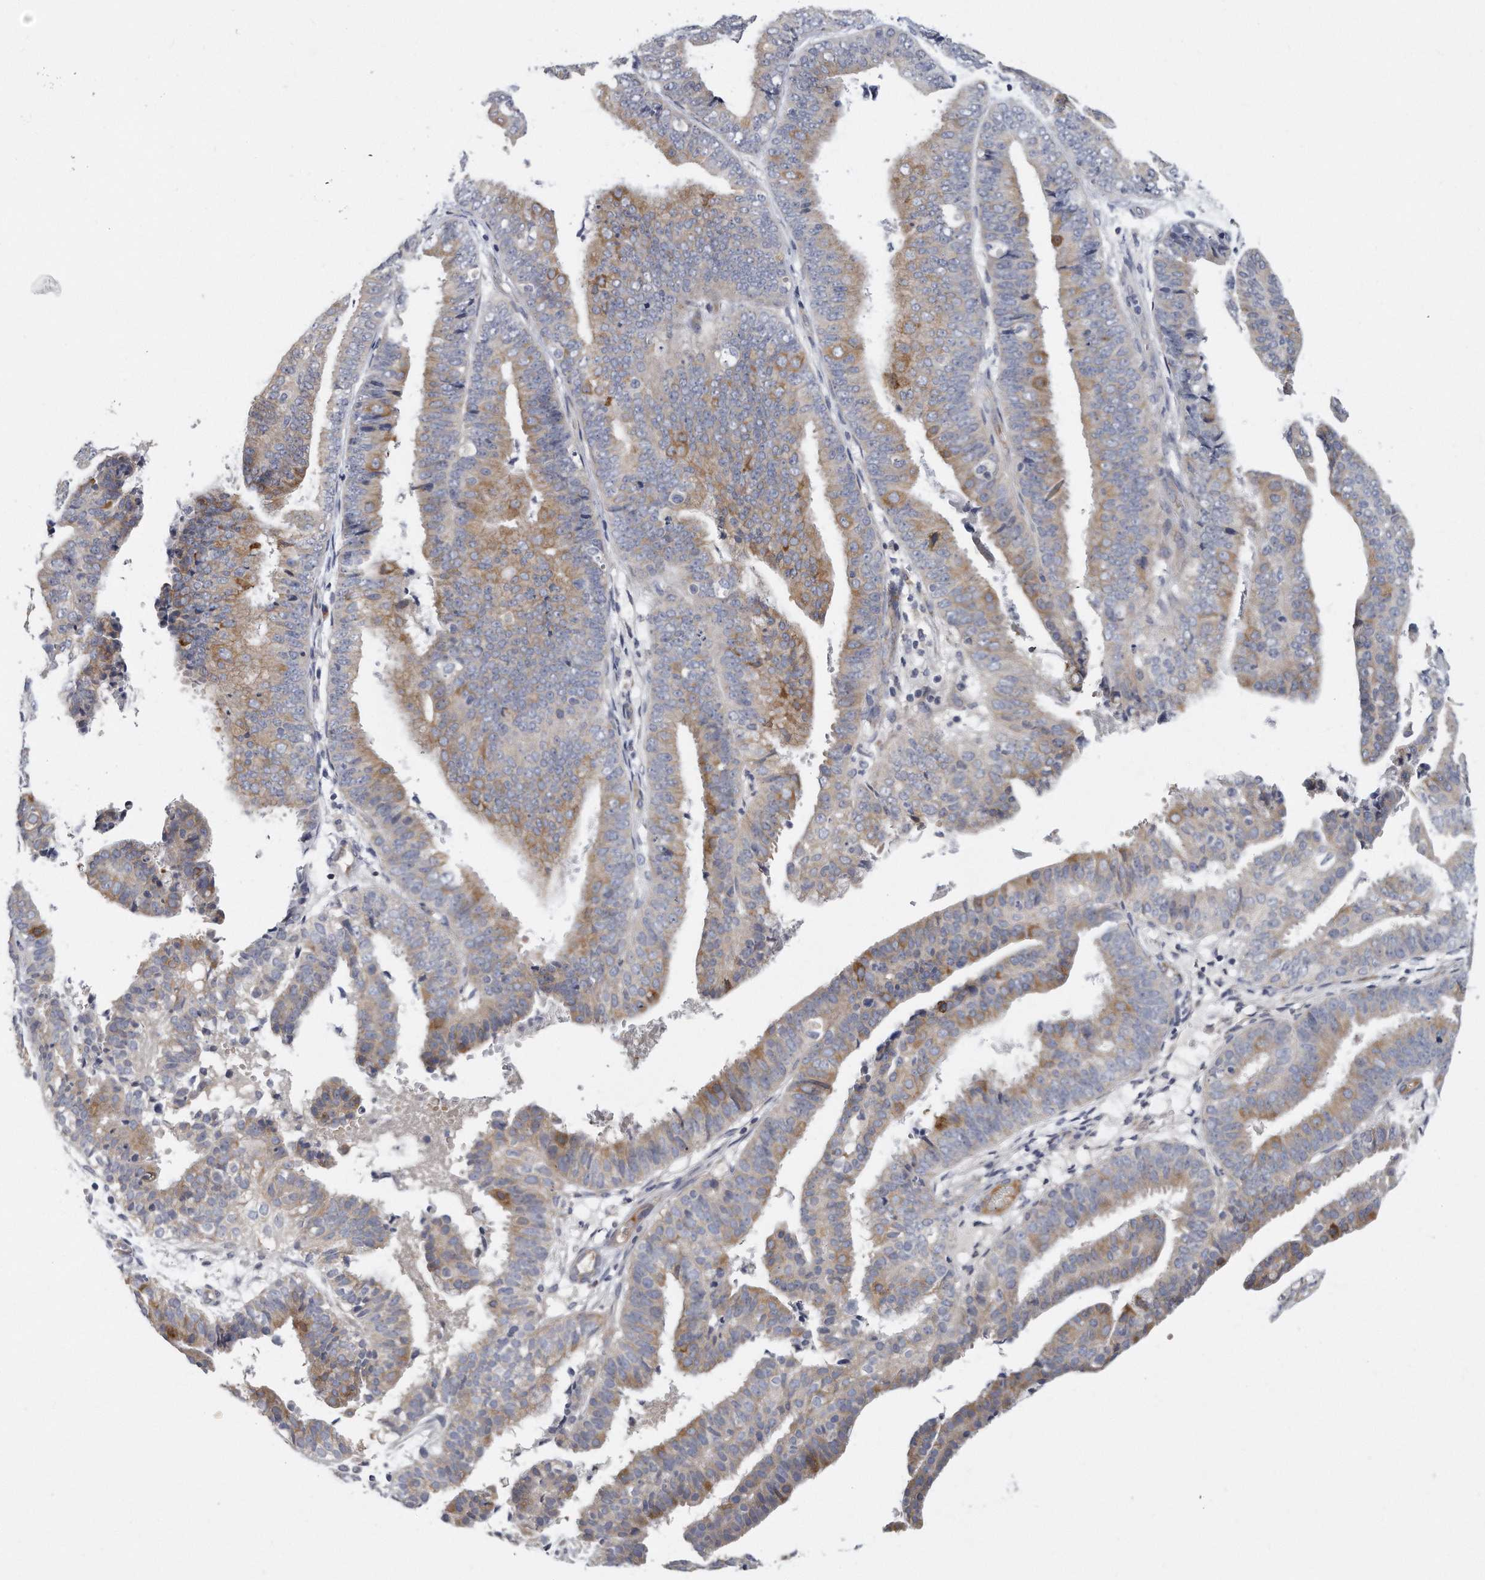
{"staining": {"intensity": "moderate", "quantity": "<25%", "location": "cytoplasmic/membranous"}, "tissue": "endometrial cancer", "cell_type": "Tumor cells", "image_type": "cancer", "snomed": [{"axis": "morphology", "description": "Adenocarcinoma, NOS"}, {"axis": "topography", "description": "Endometrium"}], "caption": "A high-resolution photomicrograph shows immunohistochemistry staining of adenocarcinoma (endometrial), which shows moderate cytoplasmic/membranous staining in approximately <25% of tumor cells.", "gene": "PLEKHA6", "patient": {"sex": "female", "age": 63}}